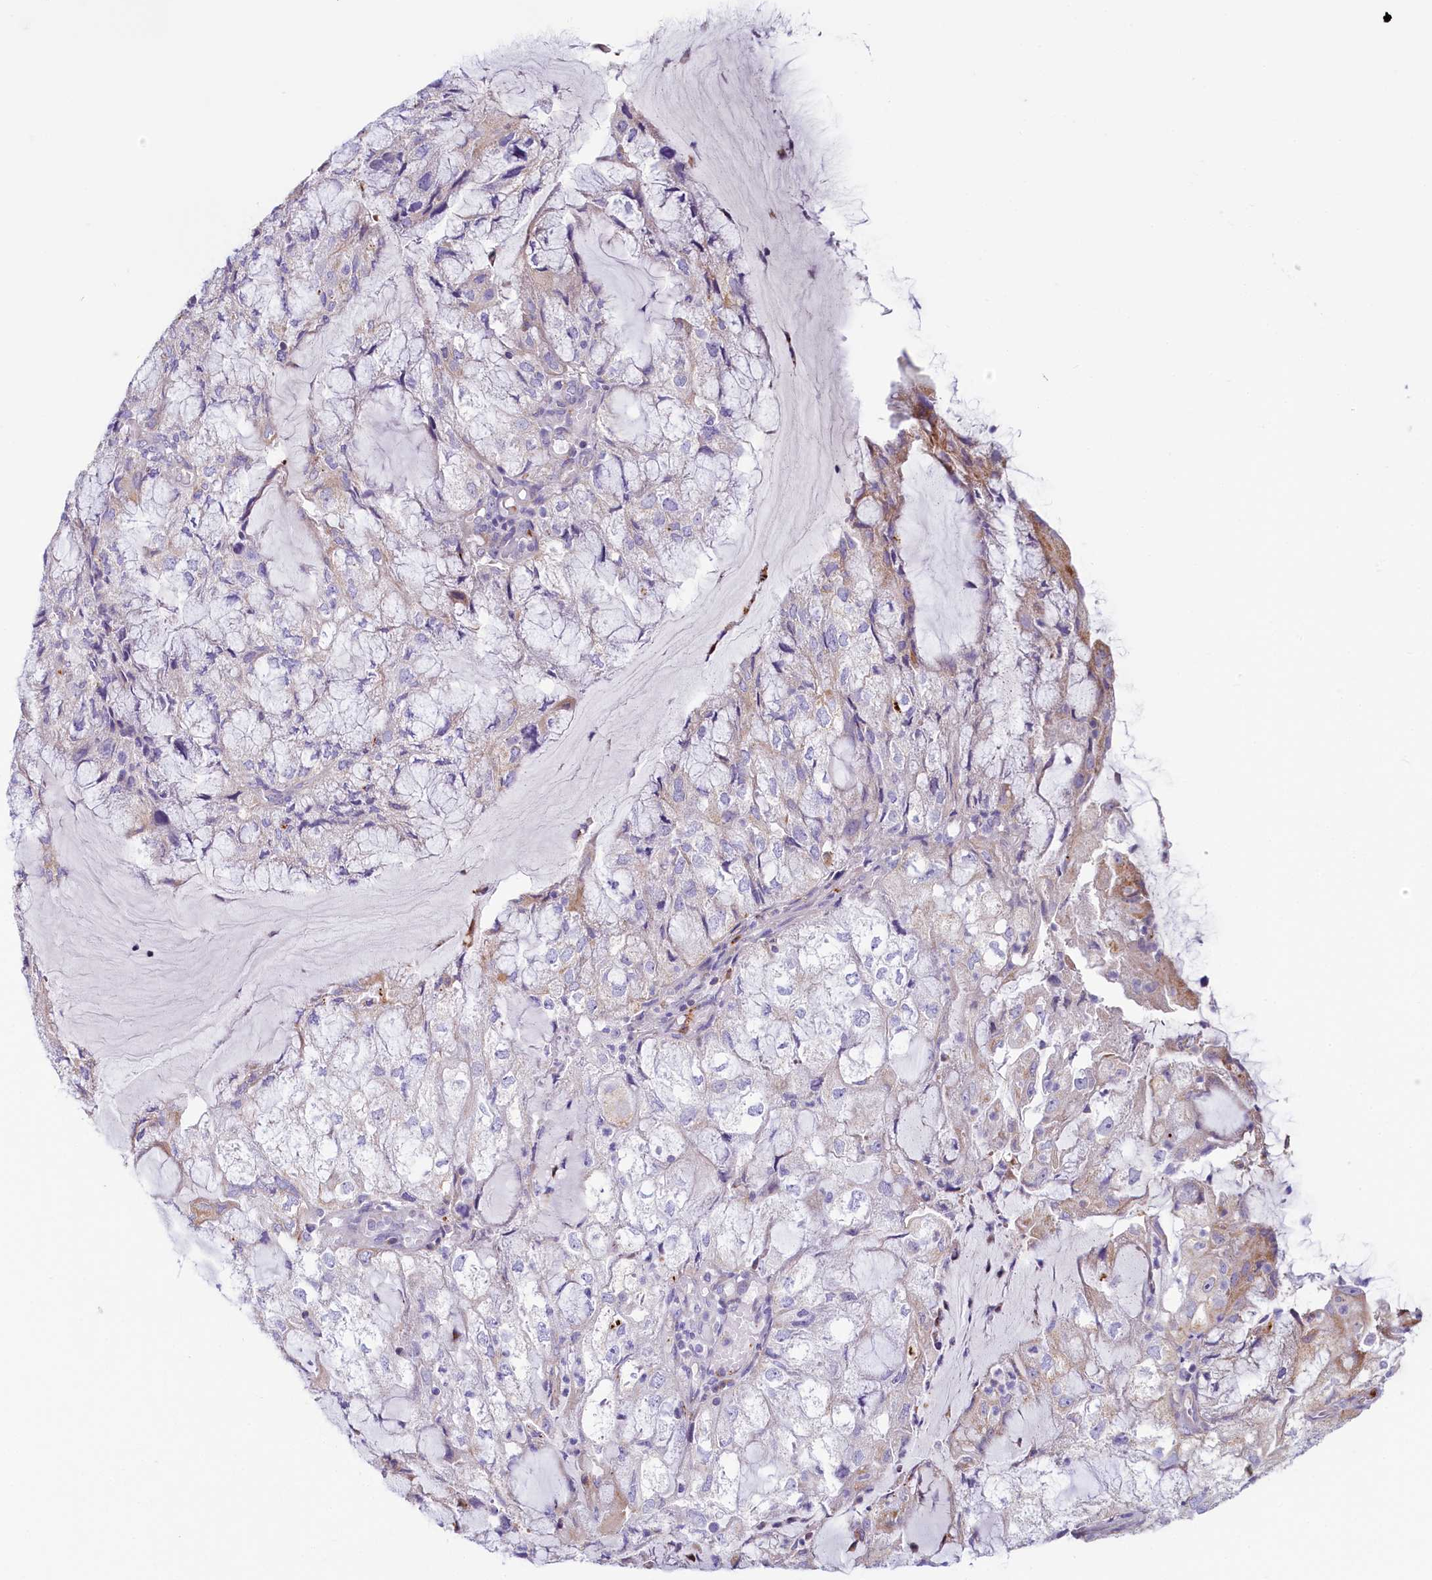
{"staining": {"intensity": "moderate", "quantity": "<25%", "location": "cytoplasmic/membranous"}, "tissue": "endometrial cancer", "cell_type": "Tumor cells", "image_type": "cancer", "snomed": [{"axis": "morphology", "description": "Adenocarcinoma, NOS"}, {"axis": "topography", "description": "Endometrium"}], "caption": "Immunohistochemical staining of human endometrial cancer shows low levels of moderate cytoplasmic/membranous expression in approximately <25% of tumor cells.", "gene": "LMOD3", "patient": {"sex": "female", "age": 81}}